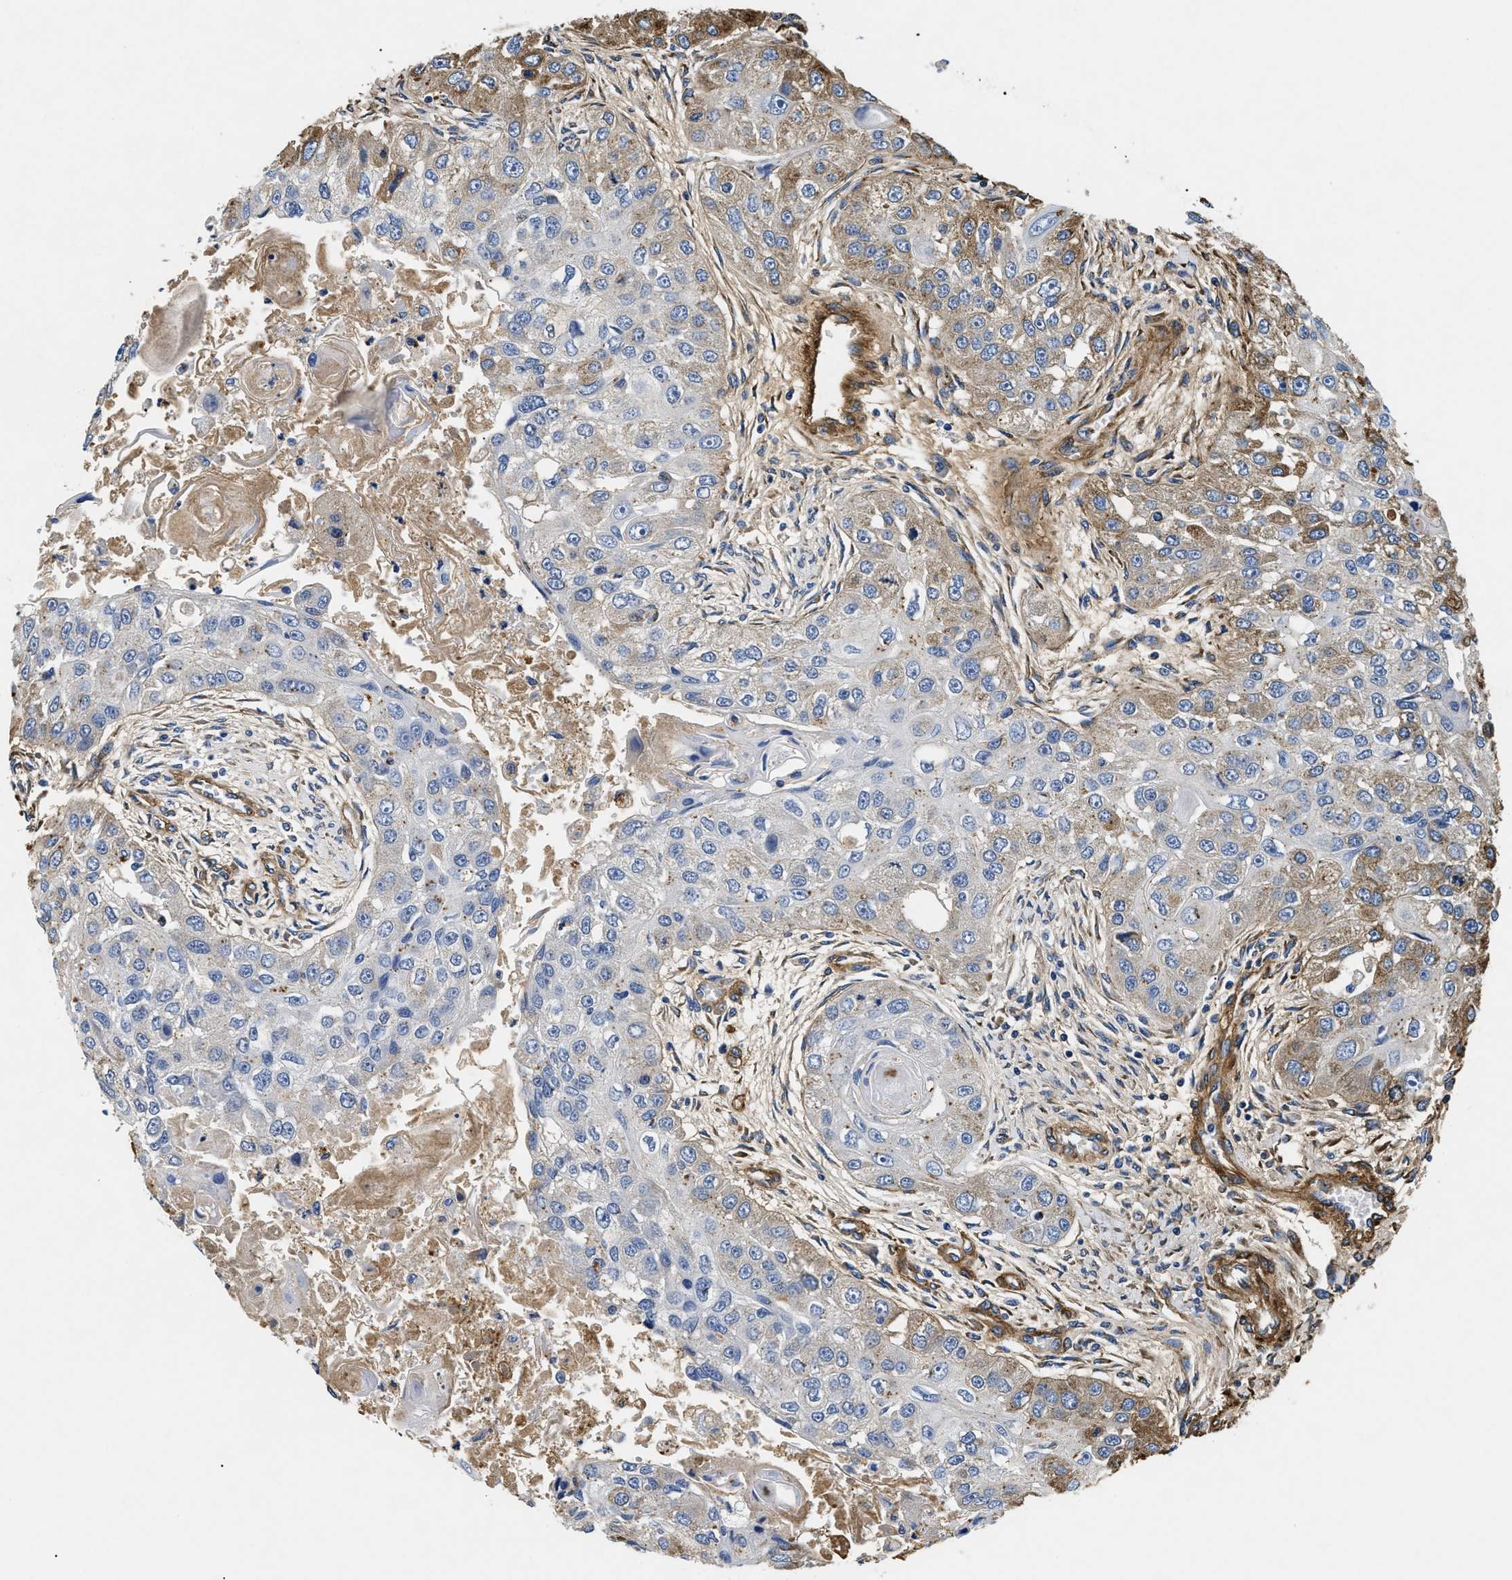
{"staining": {"intensity": "moderate", "quantity": "<25%", "location": "cytoplasmic/membranous"}, "tissue": "head and neck cancer", "cell_type": "Tumor cells", "image_type": "cancer", "snomed": [{"axis": "morphology", "description": "Normal tissue, NOS"}, {"axis": "morphology", "description": "Squamous cell carcinoma, NOS"}, {"axis": "topography", "description": "Skeletal muscle"}, {"axis": "topography", "description": "Head-Neck"}], "caption": "A micrograph of squamous cell carcinoma (head and neck) stained for a protein displays moderate cytoplasmic/membranous brown staining in tumor cells. The staining was performed using DAB (3,3'-diaminobenzidine), with brown indicating positive protein expression. Nuclei are stained blue with hematoxylin.", "gene": "LAMA3", "patient": {"sex": "male", "age": 51}}